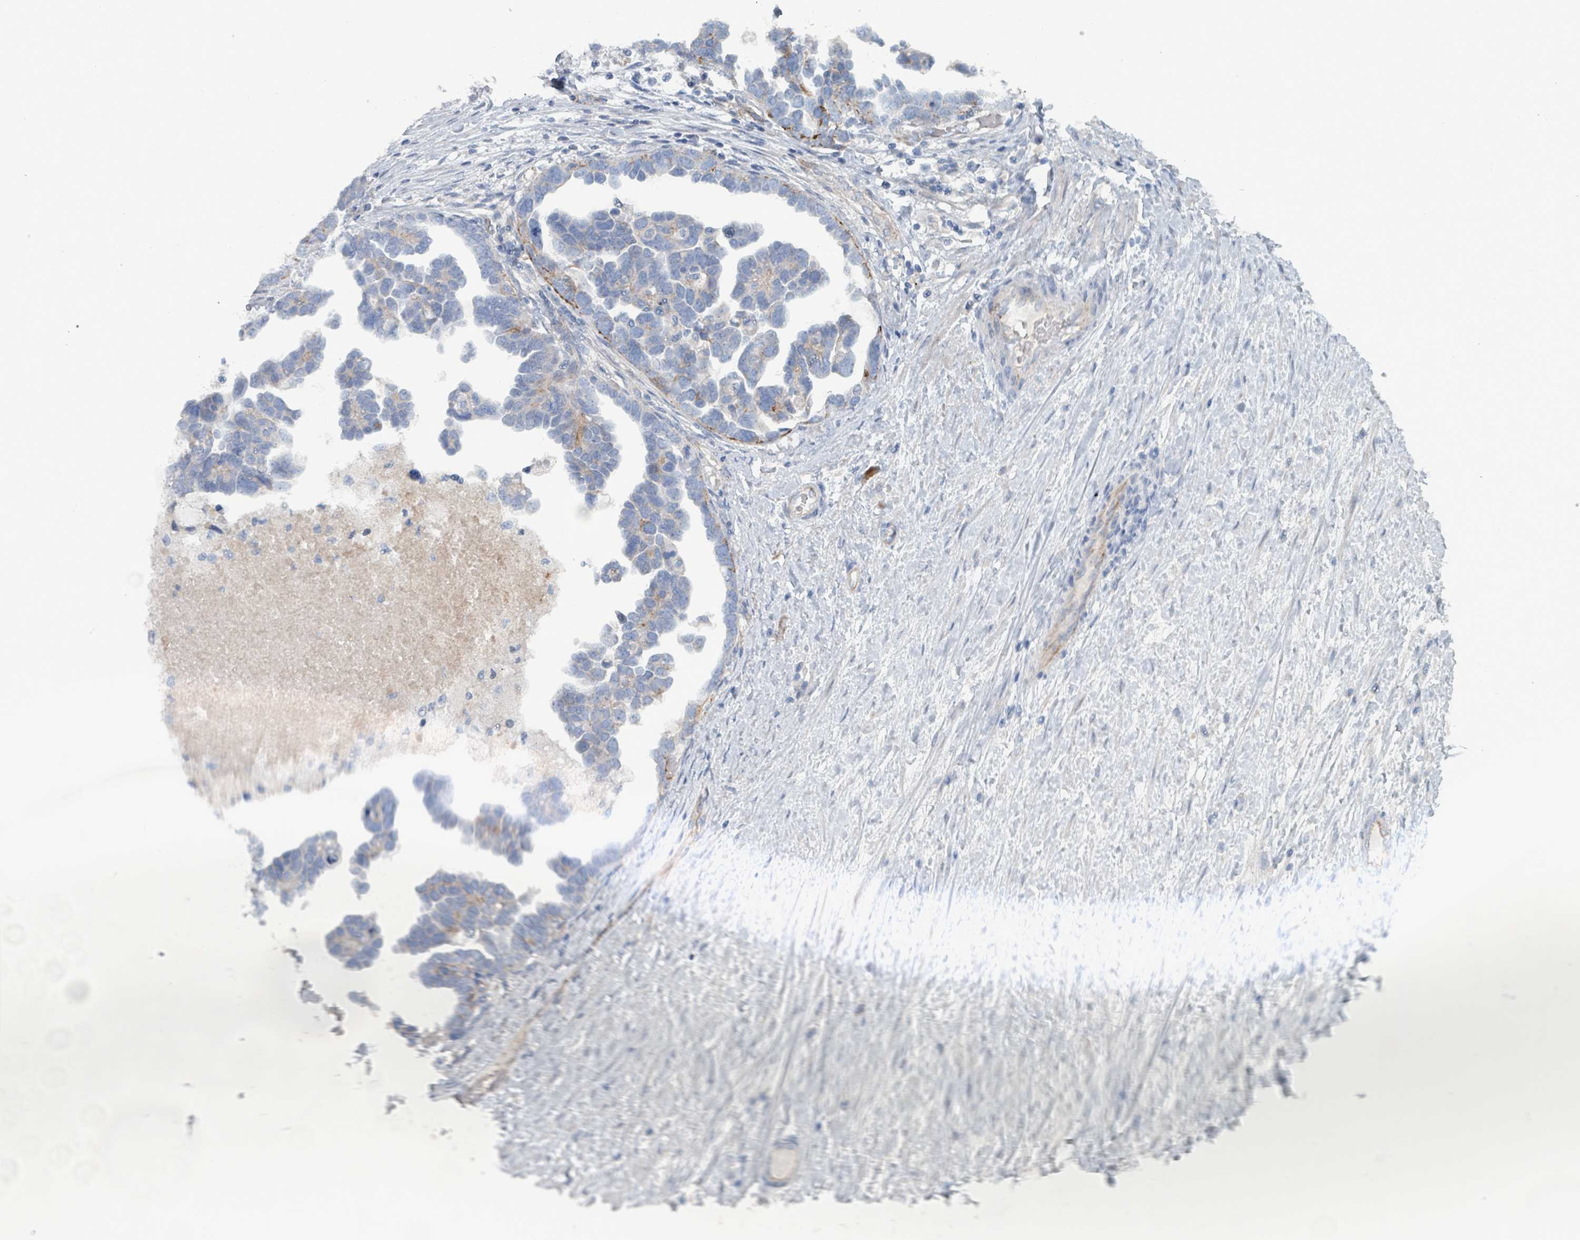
{"staining": {"intensity": "negative", "quantity": "none", "location": "none"}, "tissue": "ovarian cancer", "cell_type": "Tumor cells", "image_type": "cancer", "snomed": [{"axis": "morphology", "description": "Cystadenocarcinoma, serous, NOS"}, {"axis": "topography", "description": "Ovary"}], "caption": "IHC of human ovarian serous cystadenocarcinoma reveals no positivity in tumor cells.", "gene": "TAAR5", "patient": {"sex": "female", "age": 54}}